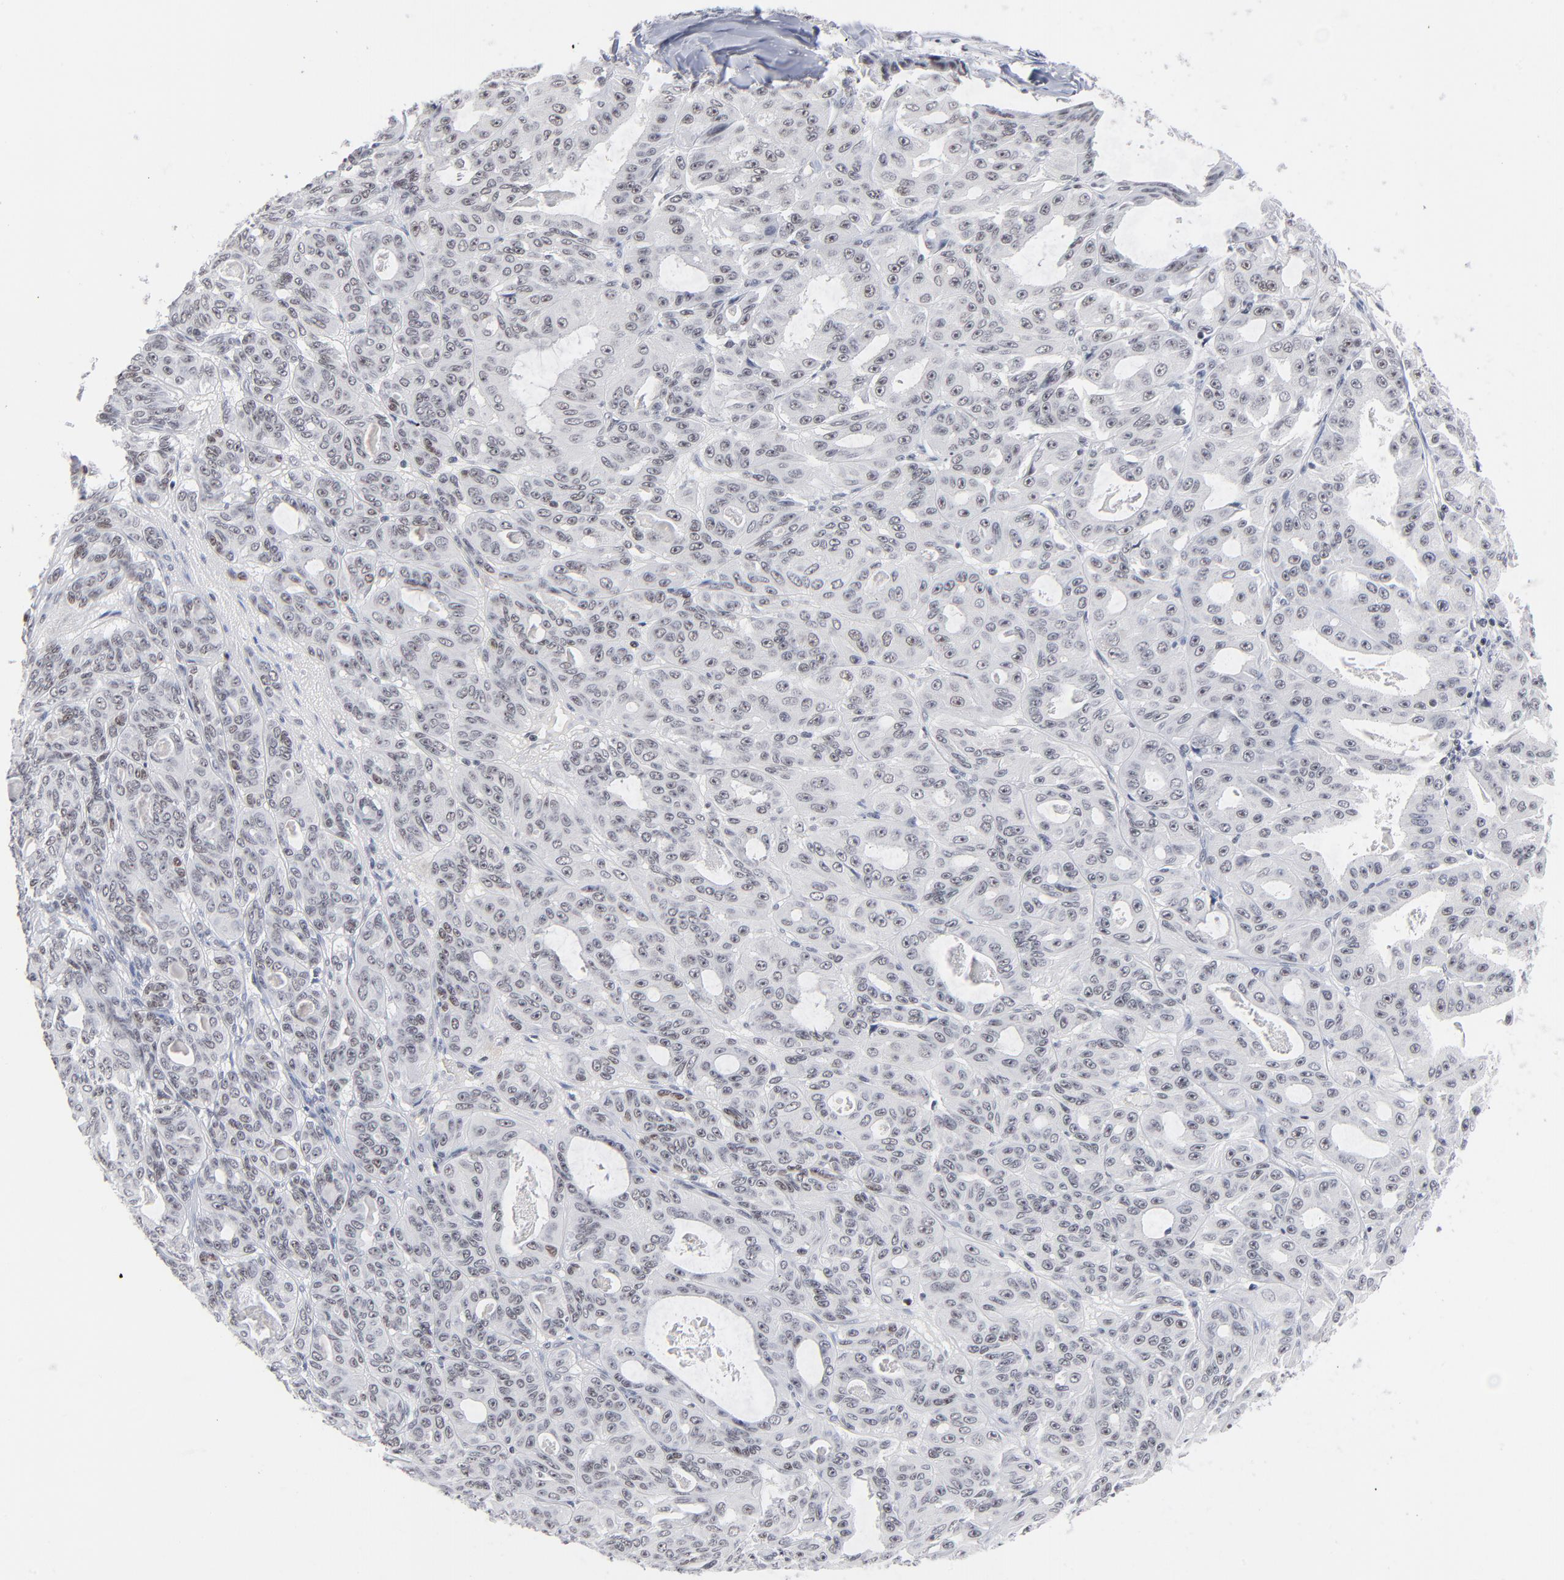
{"staining": {"intensity": "negative", "quantity": "none", "location": "none"}, "tissue": "ovarian cancer", "cell_type": "Tumor cells", "image_type": "cancer", "snomed": [{"axis": "morphology", "description": "Carcinoma, endometroid"}, {"axis": "topography", "description": "Ovary"}], "caption": "Immunohistochemistry (IHC) histopathology image of human ovarian cancer (endometroid carcinoma) stained for a protein (brown), which demonstrates no expression in tumor cells.", "gene": "ZNF143", "patient": {"sex": "female", "age": 61}}